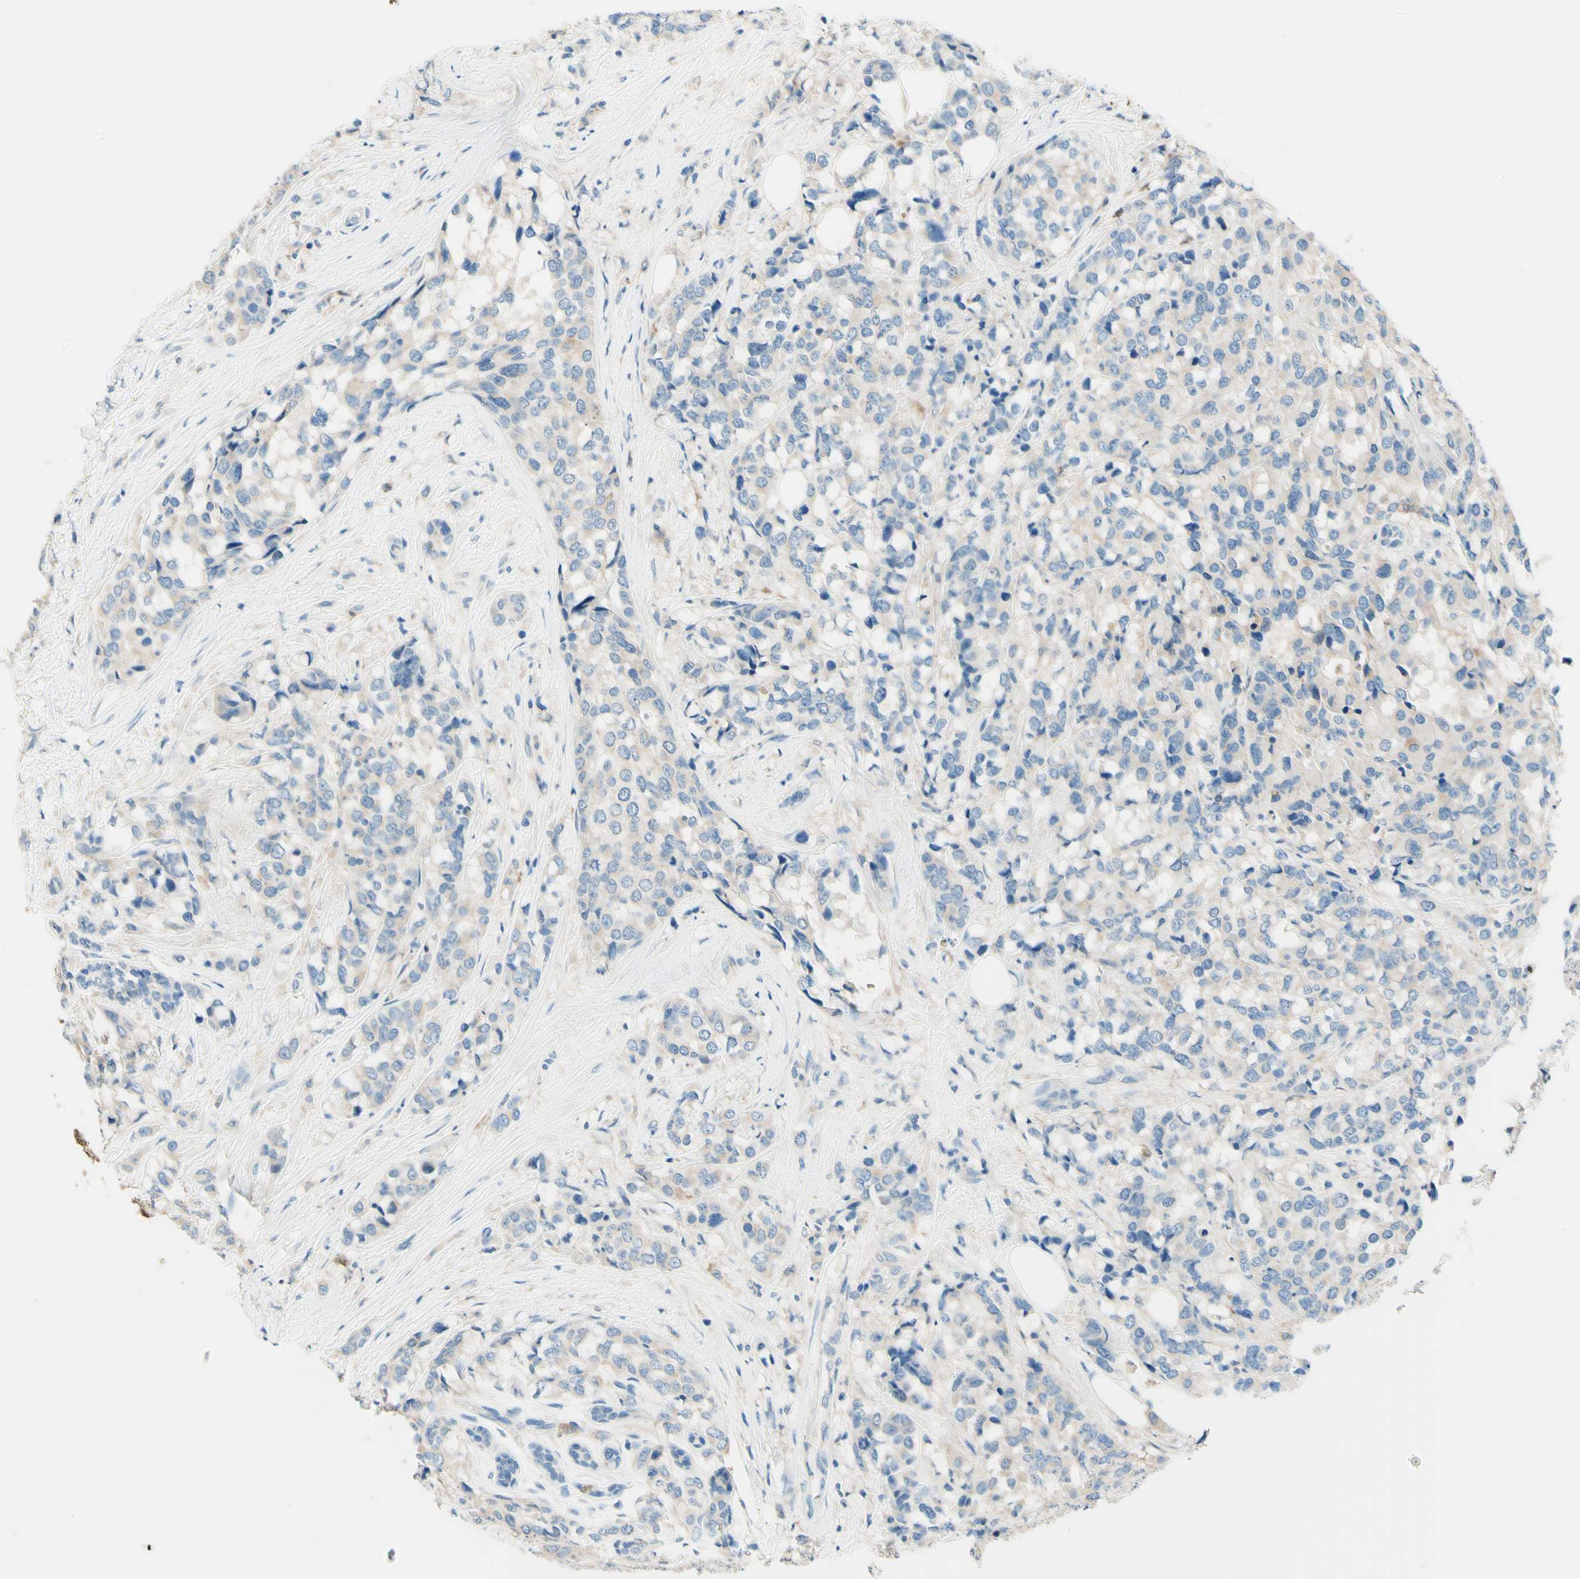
{"staining": {"intensity": "weak", "quantity": "25%-75%", "location": "cytoplasmic/membranous"}, "tissue": "breast cancer", "cell_type": "Tumor cells", "image_type": "cancer", "snomed": [{"axis": "morphology", "description": "Lobular carcinoma"}, {"axis": "topography", "description": "Breast"}], "caption": "Tumor cells exhibit weak cytoplasmic/membranous expression in about 25%-75% of cells in breast cancer (lobular carcinoma). The staining was performed using DAB to visualize the protein expression in brown, while the nuclei were stained in blue with hematoxylin (Magnification: 20x).", "gene": "SIGLEC9", "patient": {"sex": "female", "age": 59}}